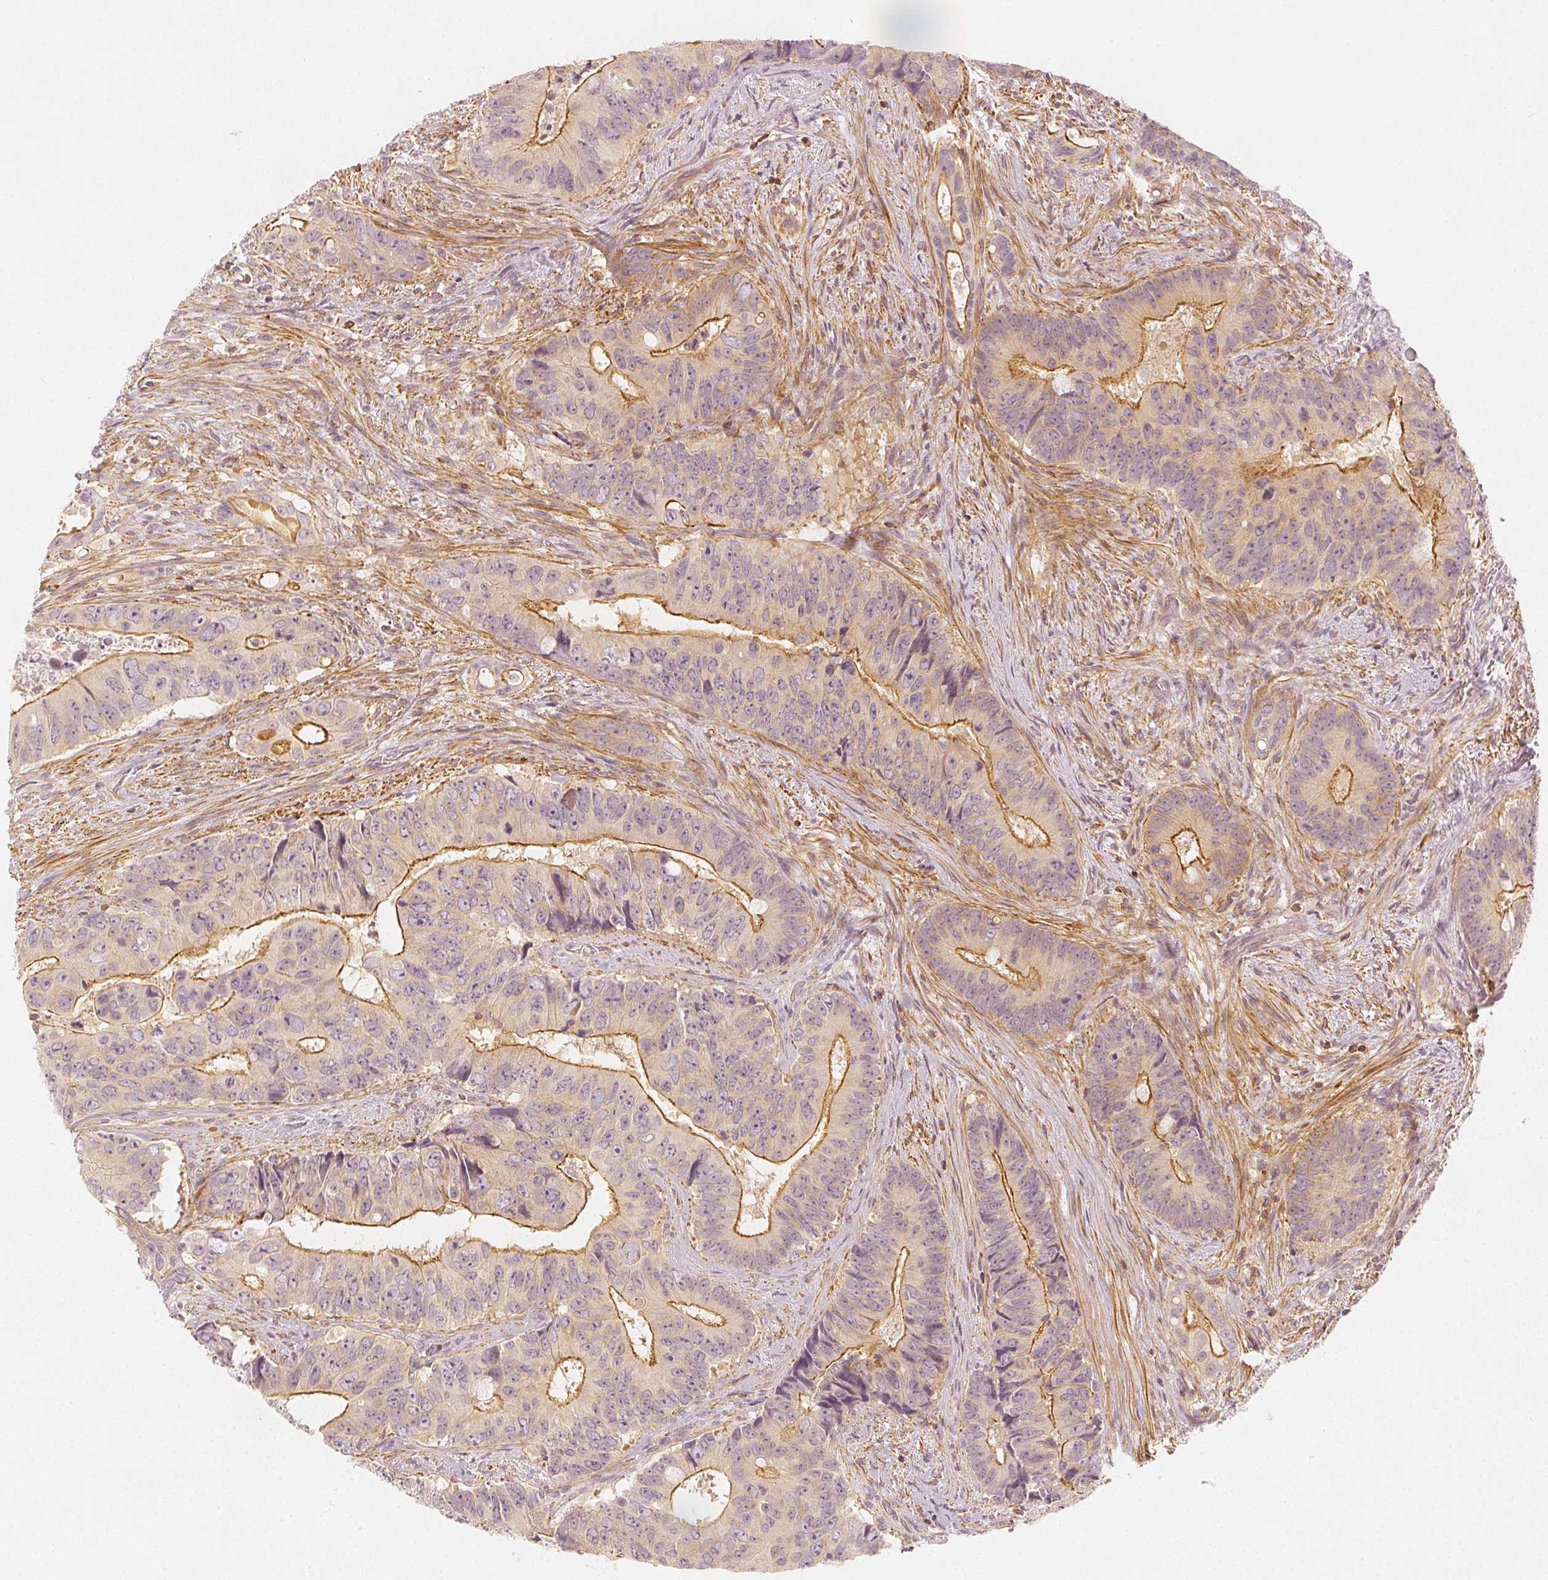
{"staining": {"intensity": "moderate", "quantity": "25%-75%", "location": "cytoplasmic/membranous"}, "tissue": "colorectal cancer", "cell_type": "Tumor cells", "image_type": "cancer", "snomed": [{"axis": "morphology", "description": "Adenocarcinoma, NOS"}, {"axis": "topography", "description": "Rectum"}], "caption": "Tumor cells exhibit medium levels of moderate cytoplasmic/membranous positivity in about 25%-75% of cells in human colorectal cancer (adenocarcinoma).", "gene": "ARHGAP26", "patient": {"sex": "male", "age": 78}}